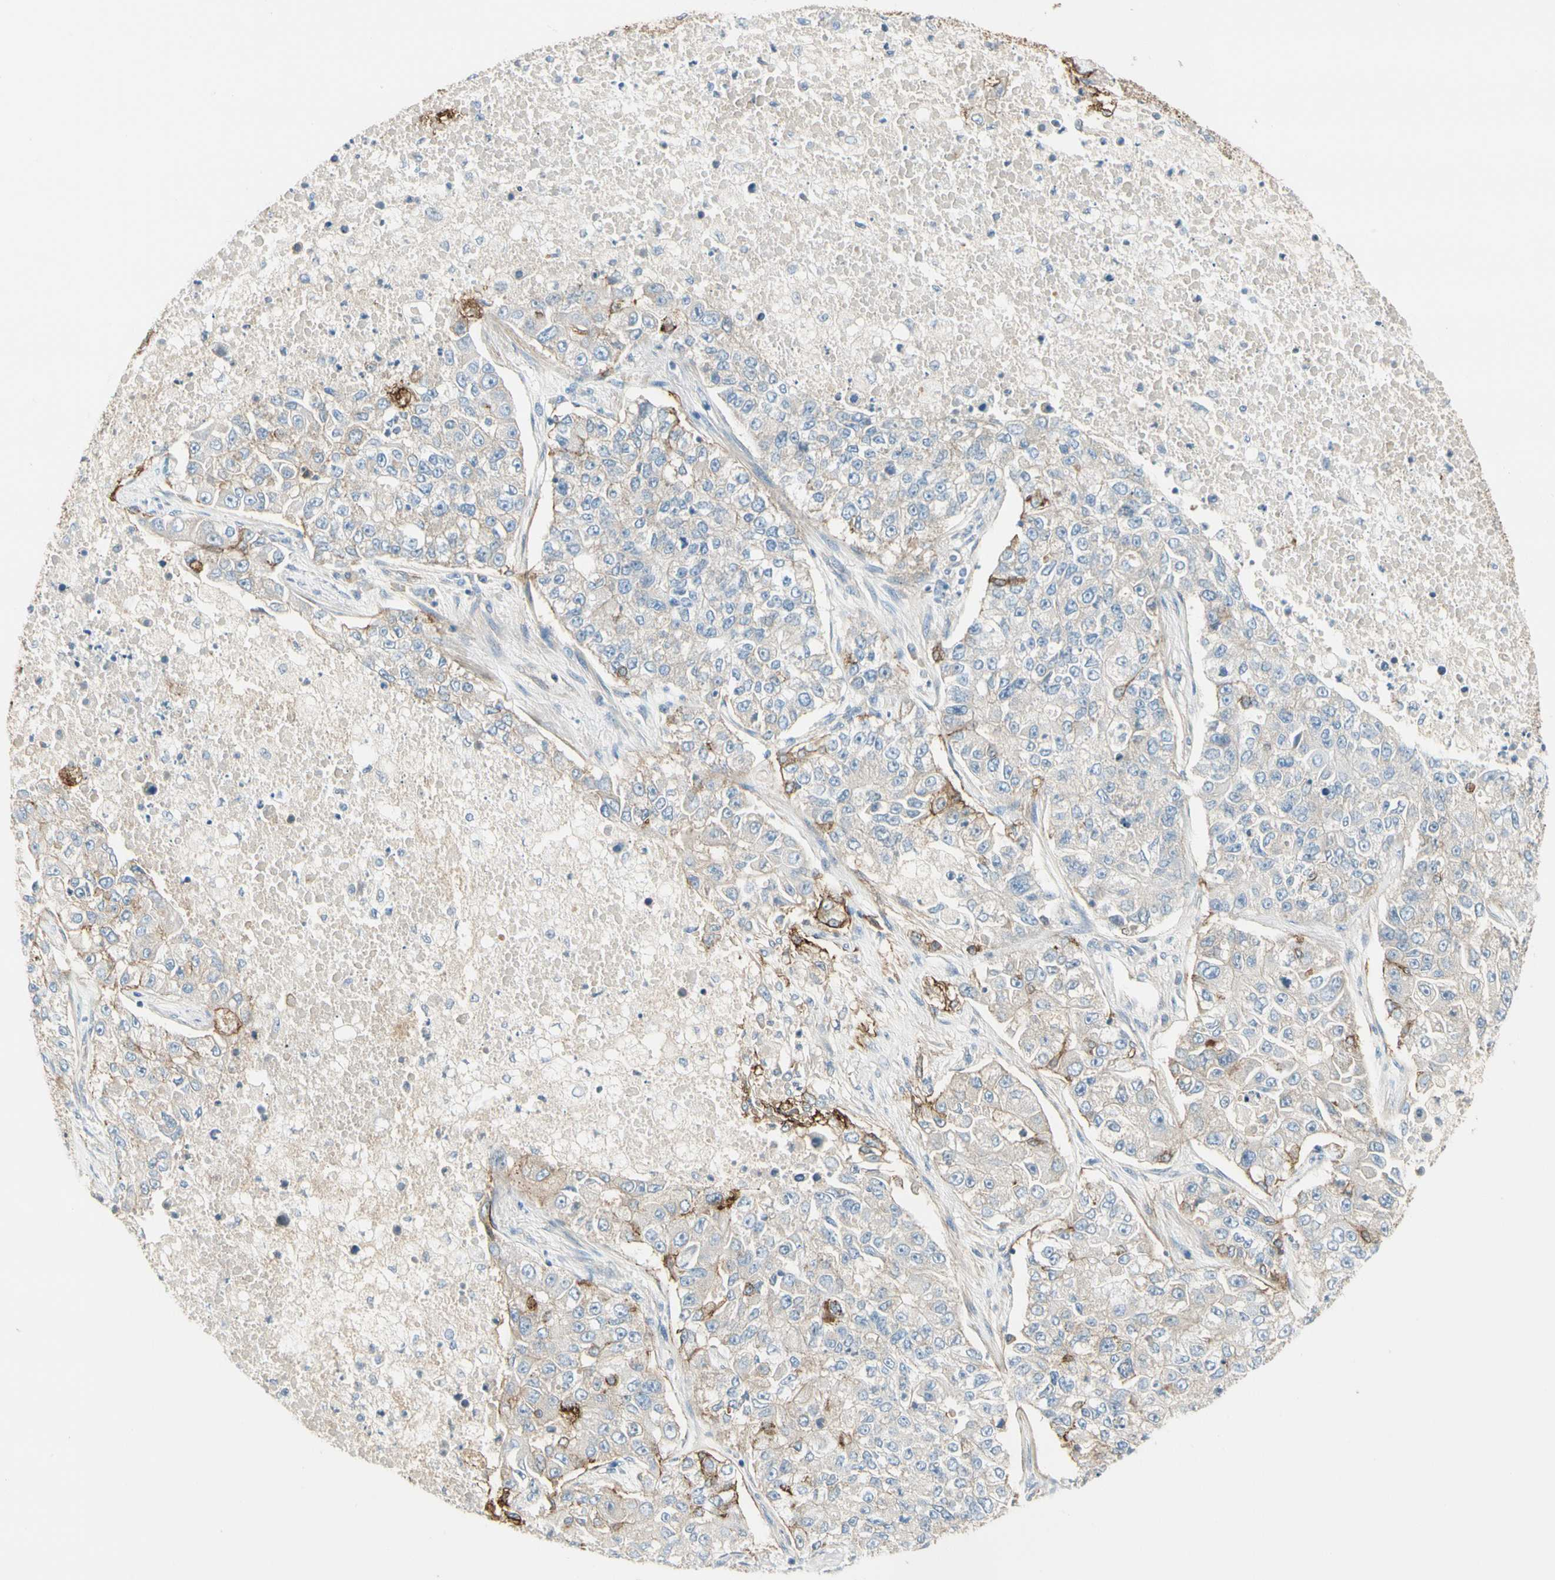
{"staining": {"intensity": "weak", "quantity": "<25%", "location": "cytoplasmic/membranous"}, "tissue": "lung cancer", "cell_type": "Tumor cells", "image_type": "cancer", "snomed": [{"axis": "morphology", "description": "Adenocarcinoma, NOS"}, {"axis": "topography", "description": "Lung"}], "caption": "There is no significant staining in tumor cells of lung cancer.", "gene": "ITGA3", "patient": {"sex": "male", "age": 49}}